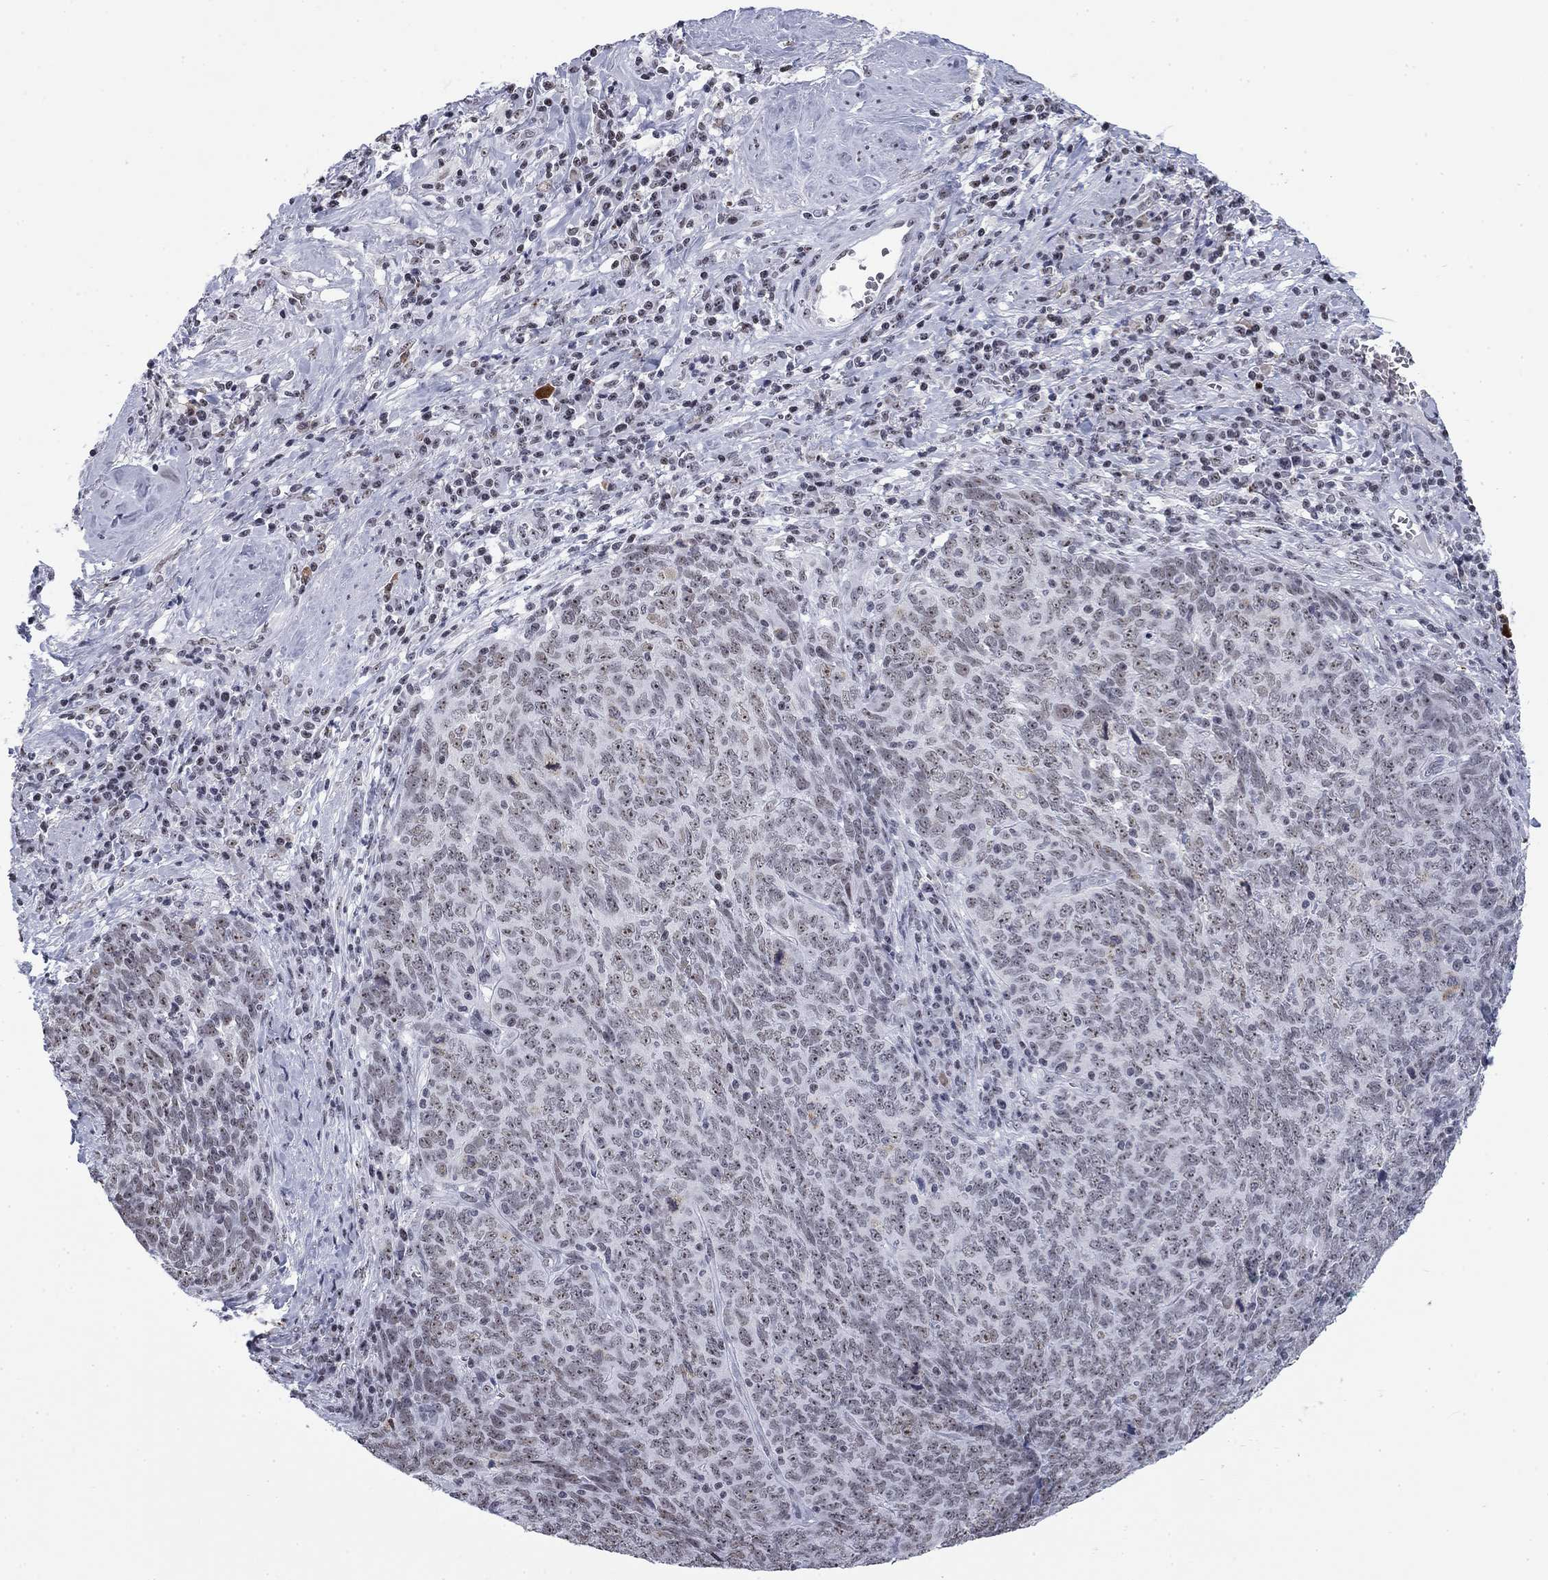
{"staining": {"intensity": "moderate", "quantity": "<25%", "location": "nuclear"}, "tissue": "skin cancer", "cell_type": "Tumor cells", "image_type": "cancer", "snomed": [{"axis": "morphology", "description": "Squamous cell carcinoma, NOS"}, {"axis": "topography", "description": "Skin"}, {"axis": "topography", "description": "Anal"}], "caption": "IHC of skin squamous cell carcinoma displays low levels of moderate nuclear positivity in approximately <25% of tumor cells.", "gene": "CSRNP3", "patient": {"sex": "female", "age": 51}}